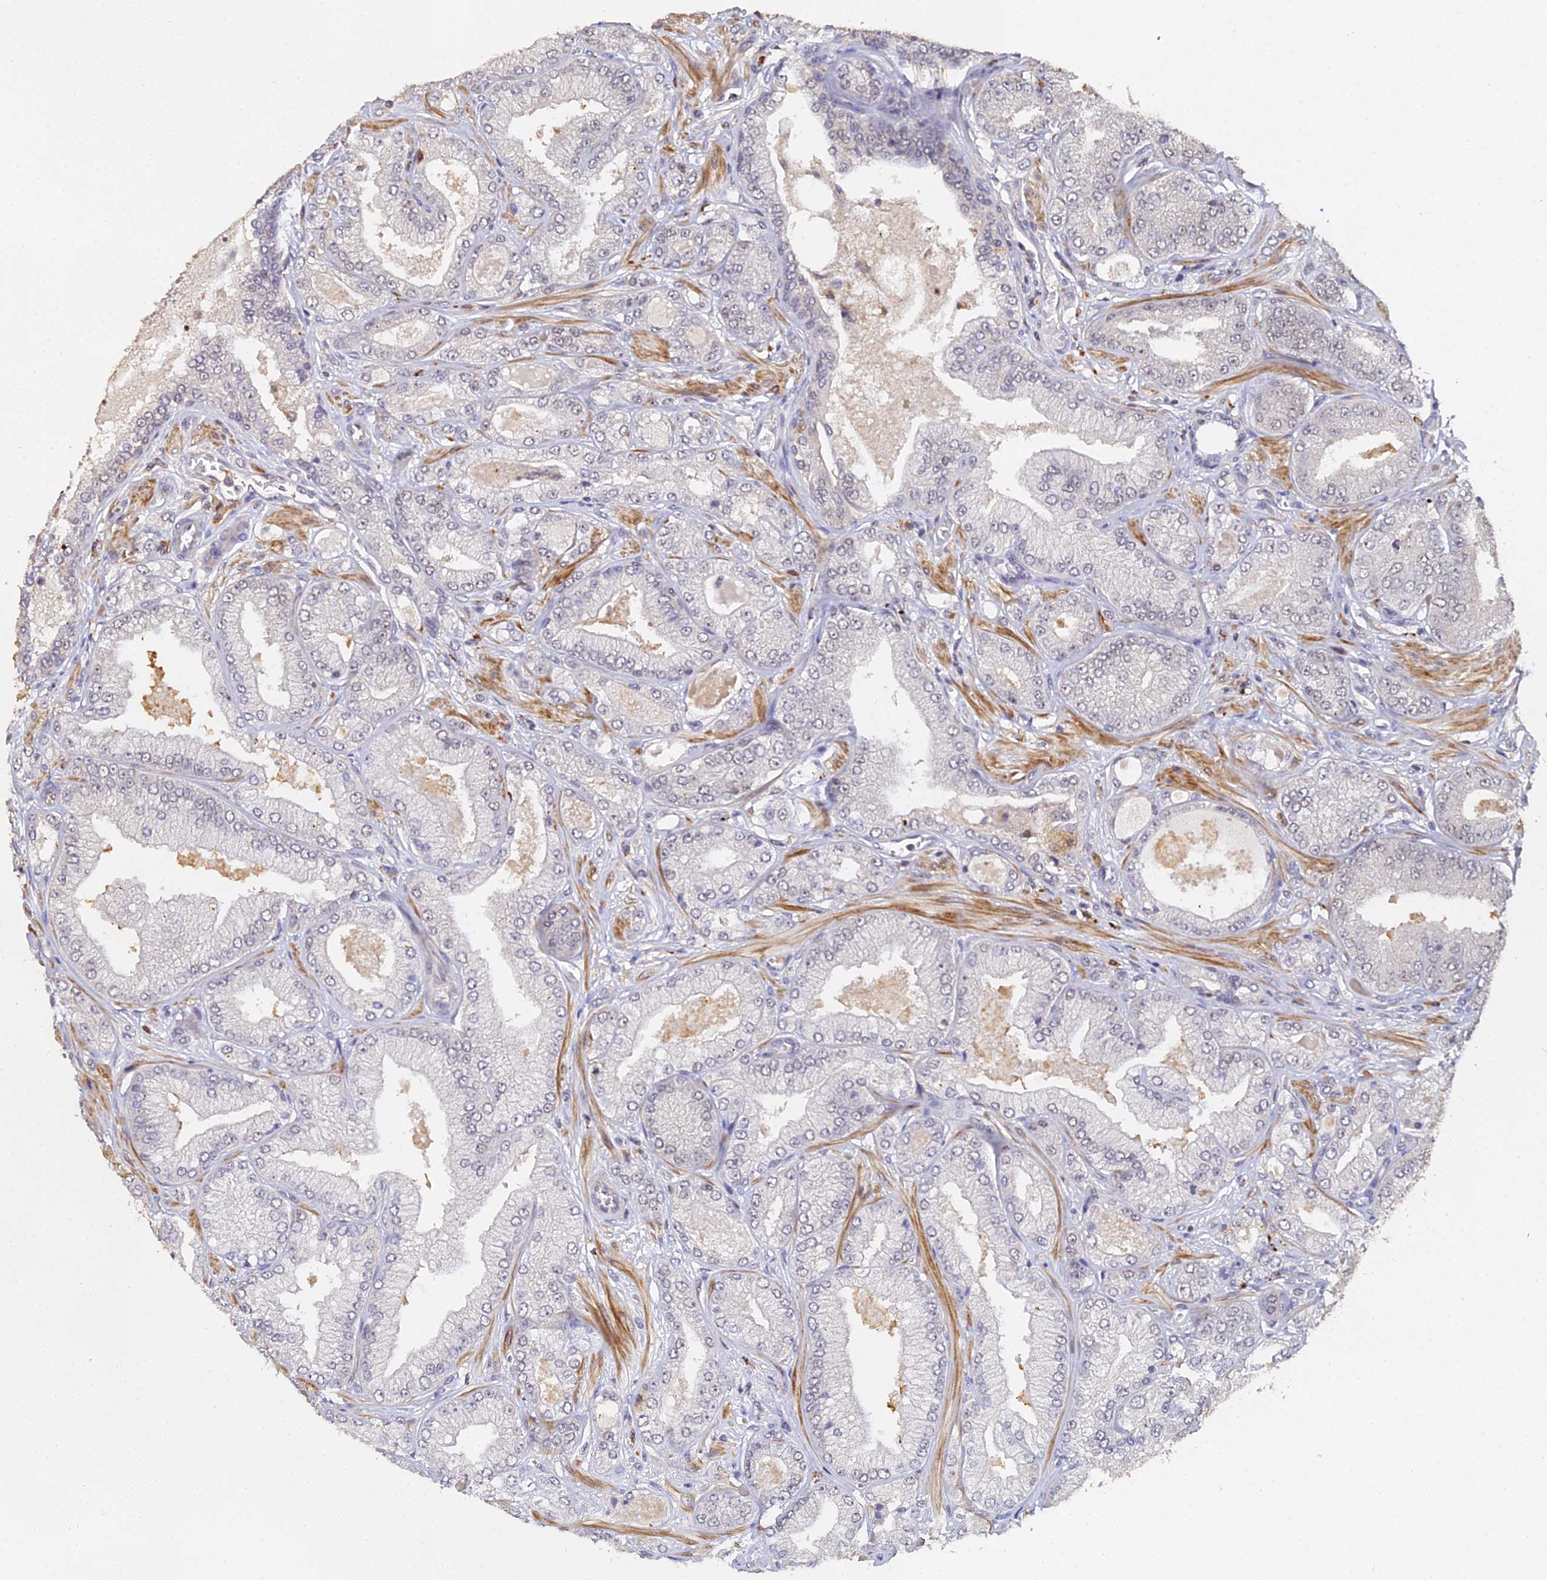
{"staining": {"intensity": "negative", "quantity": "none", "location": "none"}, "tissue": "prostate cancer", "cell_type": "Tumor cells", "image_type": "cancer", "snomed": [{"axis": "morphology", "description": "Adenocarcinoma, Low grade"}, {"axis": "topography", "description": "Prostate"}], "caption": "Tumor cells show no significant protein positivity in prostate cancer.", "gene": "LSM5", "patient": {"sex": "male", "age": 55}}